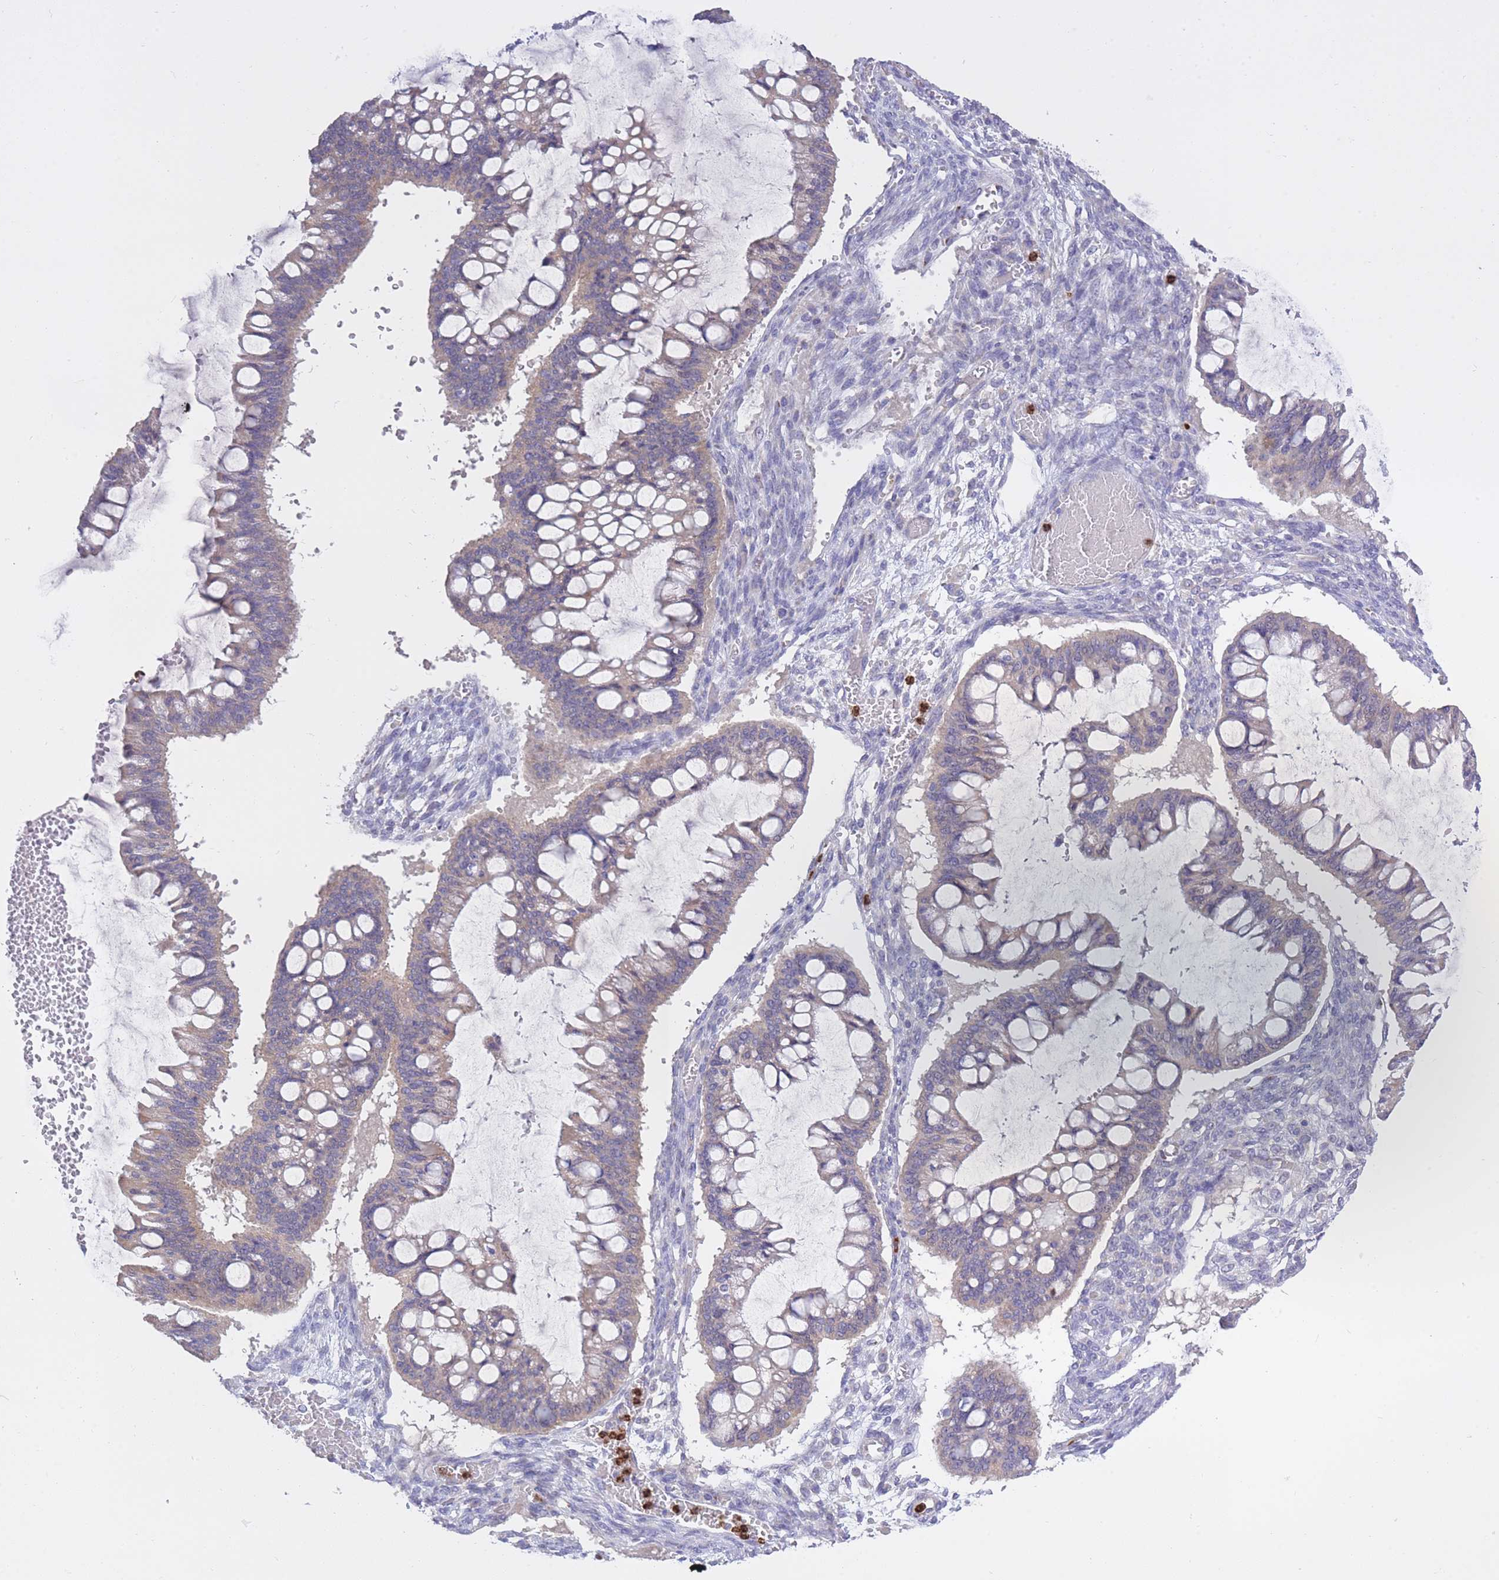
{"staining": {"intensity": "weak", "quantity": "<25%", "location": "cytoplasmic/membranous"}, "tissue": "ovarian cancer", "cell_type": "Tumor cells", "image_type": "cancer", "snomed": [{"axis": "morphology", "description": "Cystadenocarcinoma, mucinous, NOS"}, {"axis": "topography", "description": "Ovary"}], "caption": "This image is of ovarian cancer (mucinous cystadenocarcinoma) stained with immunohistochemistry to label a protein in brown with the nuclei are counter-stained blue. There is no positivity in tumor cells.", "gene": "CENPM", "patient": {"sex": "female", "age": 73}}